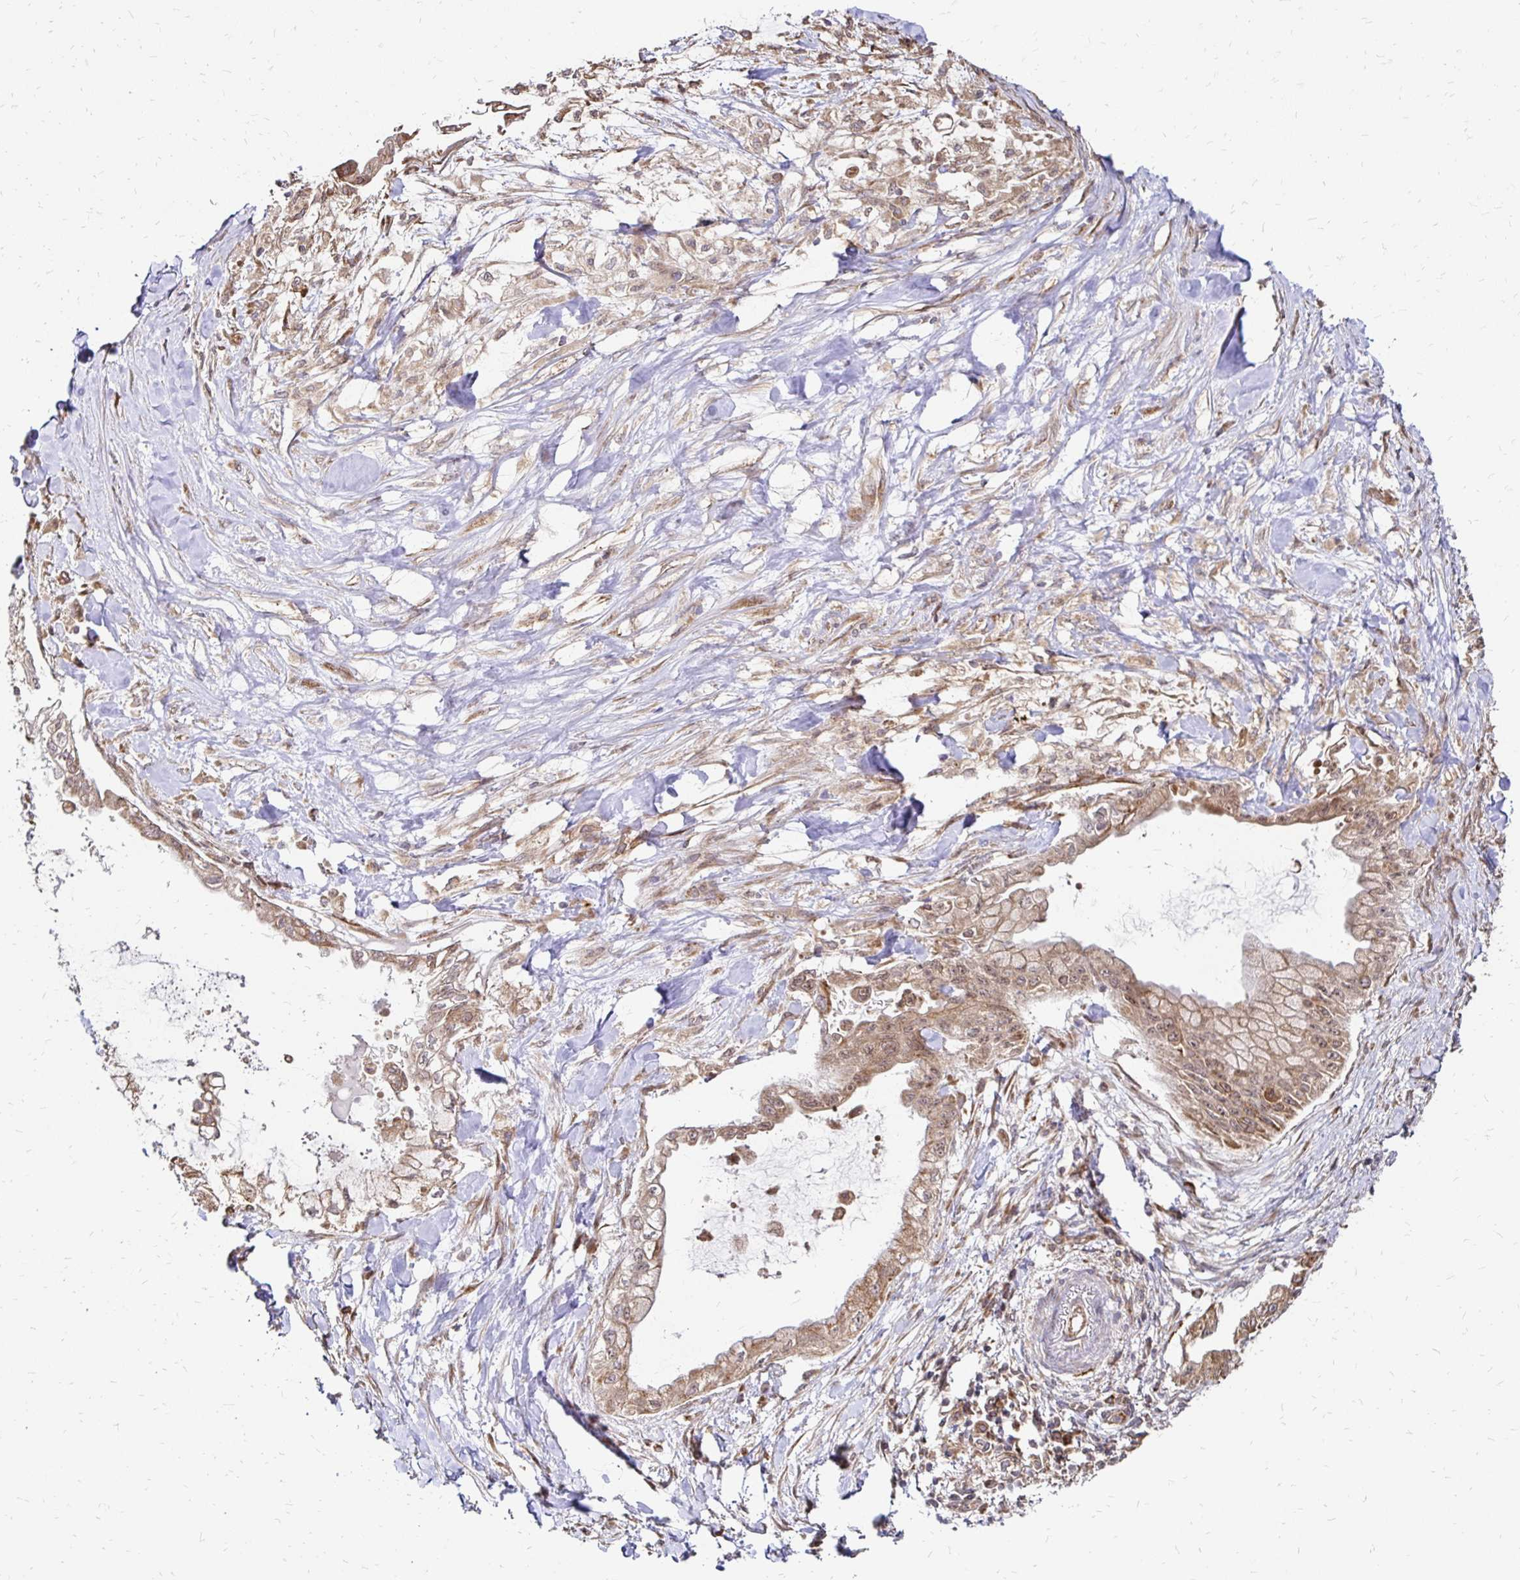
{"staining": {"intensity": "weak", "quantity": ">75%", "location": "cytoplasmic/membranous"}, "tissue": "pancreatic cancer", "cell_type": "Tumor cells", "image_type": "cancer", "snomed": [{"axis": "morphology", "description": "Adenocarcinoma, NOS"}, {"axis": "topography", "description": "Pancreas"}], "caption": "This image demonstrates immunohistochemistry staining of human pancreatic cancer (adenocarcinoma), with low weak cytoplasmic/membranous positivity in about >75% of tumor cells.", "gene": "ZW10", "patient": {"sex": "male", "age": 48}}